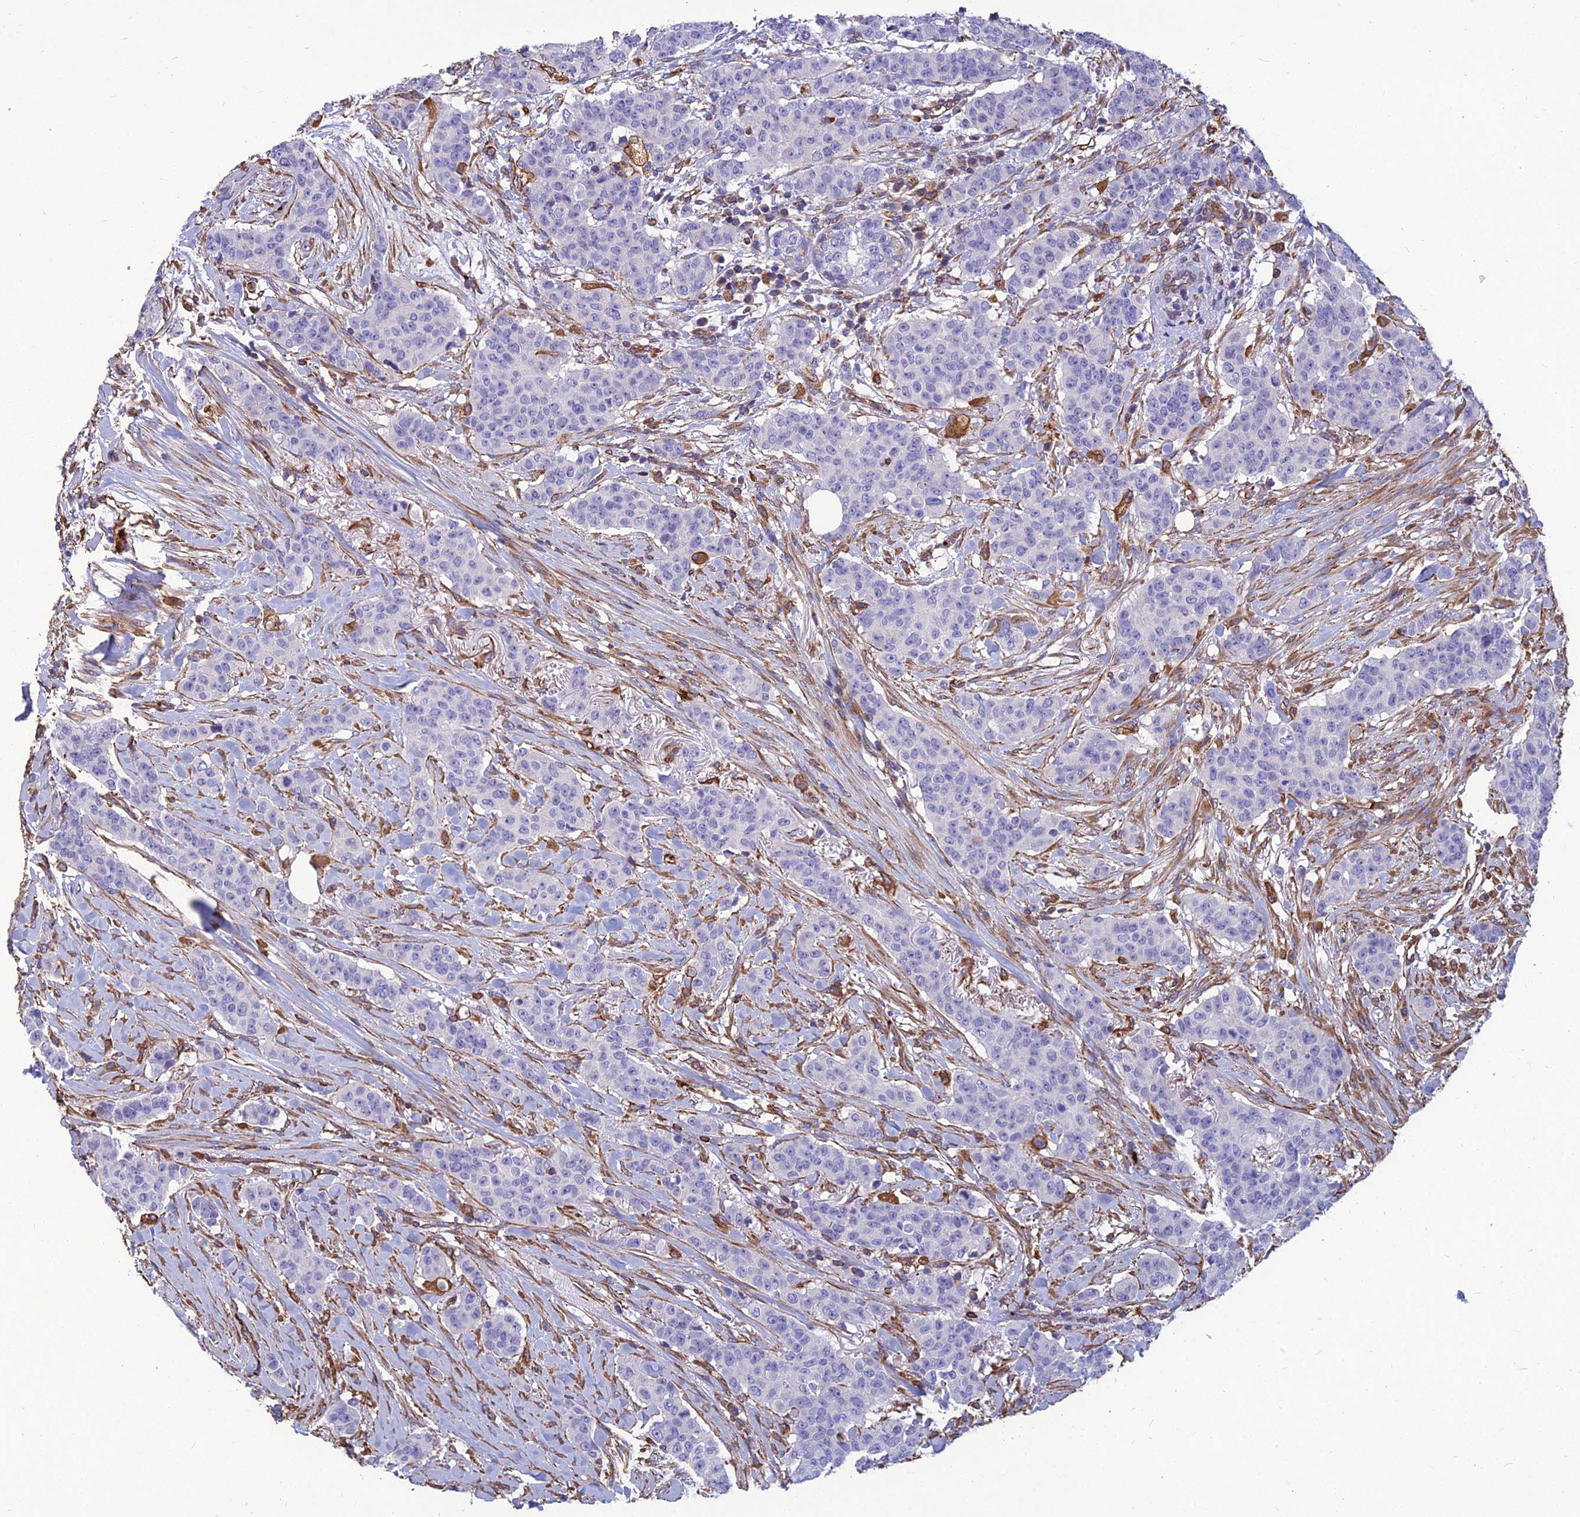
{"staining": {"intensity": "negative", "quantity": "none", "location": "none"}, "tissue": "breast cancer", "cell_type": "Tumor cells", "image_type": "cancer", "snomed": [{"axis": "morphology", "description": "Duct carcinoma"}, {"axis": "topography", "description": "Breast"}], "caption": "Histopathology image shows no protein expression in tumor cells of intraductal carcinoma (breast) tissue.", "gene": "PSMD11", "patient": {"sex": "female", "age": 40}}